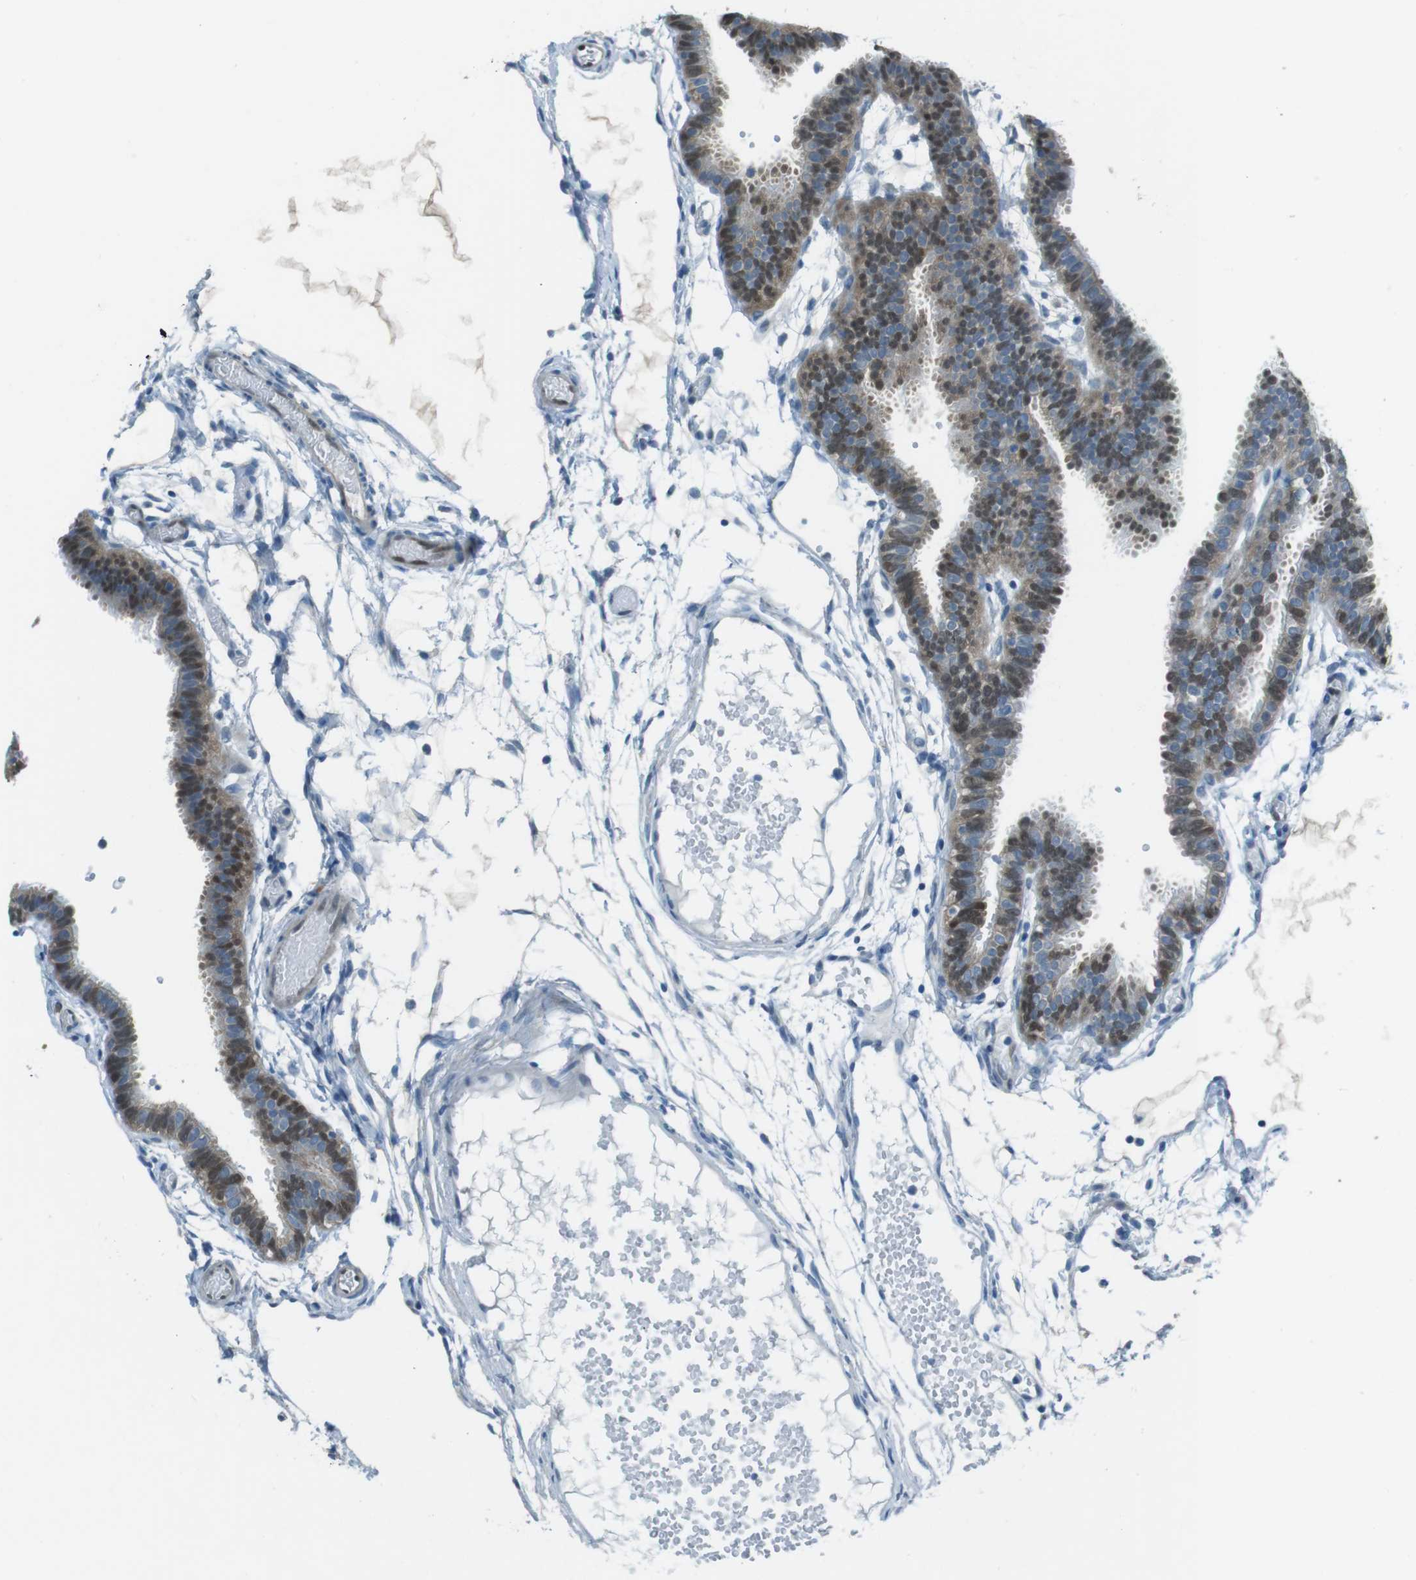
{"staining": {"intensity": "moderate", "quantity": "25%-75%", "location": "cytoplasmic/membranous,nuclear"}, "tissue": "fallopian tube", "cell_type": "Glandular cells", "image_type": "normal", "snomed": [{"axis": "morphology", "description": "Normal tissue, NOS"}, {"axis": "topography", "description": "Fallopian tube"}], "caption": "The photomicrograph shows a brown stain indicating the presence of a protein in the cytoplasmic/membranous,nuclear of glandular cells in fallopian tube.", "gene": "MFAP3", "patient": {"sex": "female", "age": 29}}